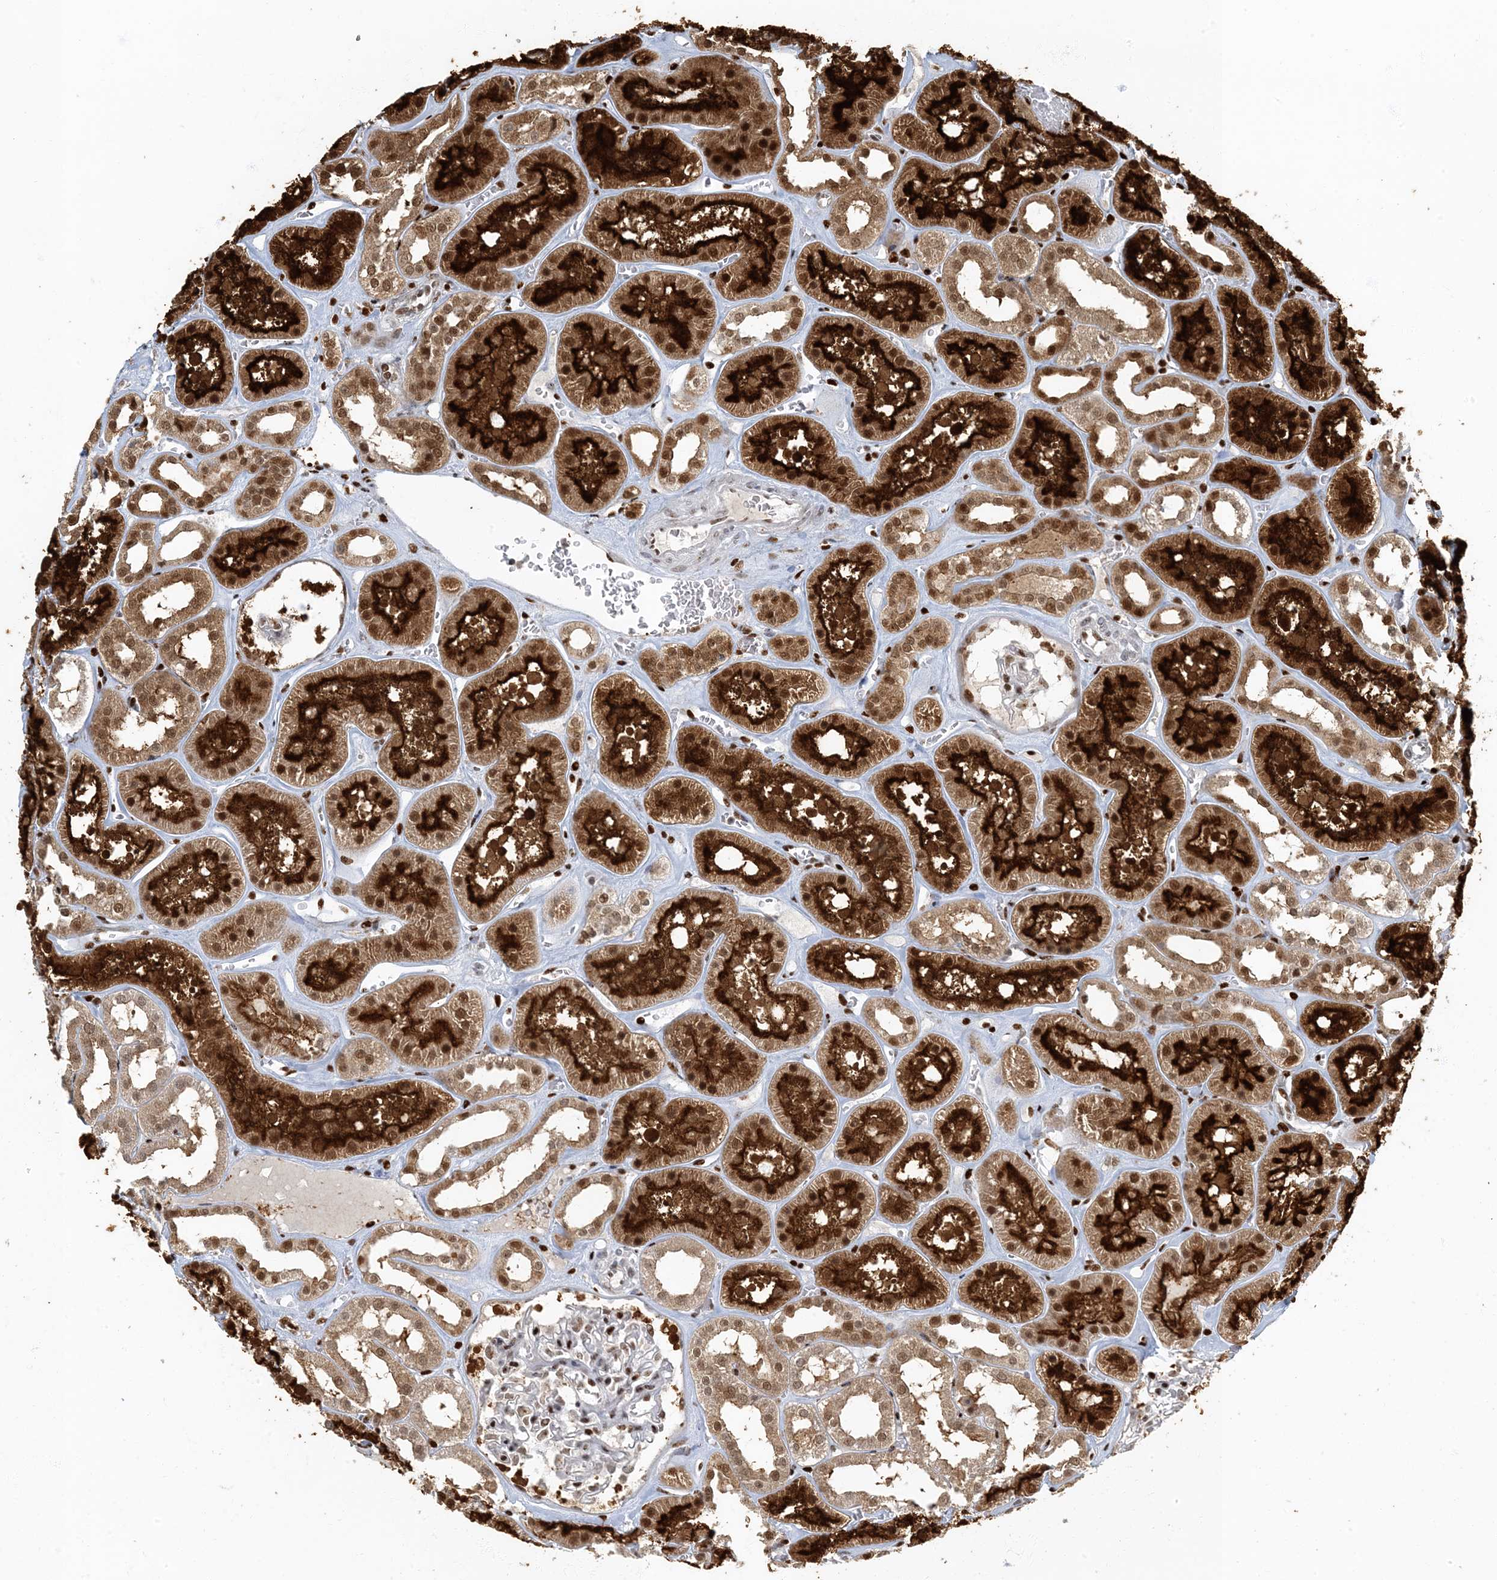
{"staining": {"intensity": "moderate", "quantity": ">75%", "location": "nuclear"}, "tissue": "kidney", "cell_type": "Cells in glomeruli", "image_type": "normal", "snomed": [{"axis": "morphology", "description": "Normal tissue, NOS"}, {"axis": "topography", "description": "Kidney"}], "caption": "Immunohistochemical staining of unremarkable human kidney reveals moderate nuclear protein staining in approximately >75% of cells in glomeruli. (Stains: DAB (3,3'-diaminobenzidine) in brown, nuclei in blue, Microscopy: brightfield microscopy at high magnification).", "gene": "MBD1", "patient": {"sex": "female", "age": 41}}